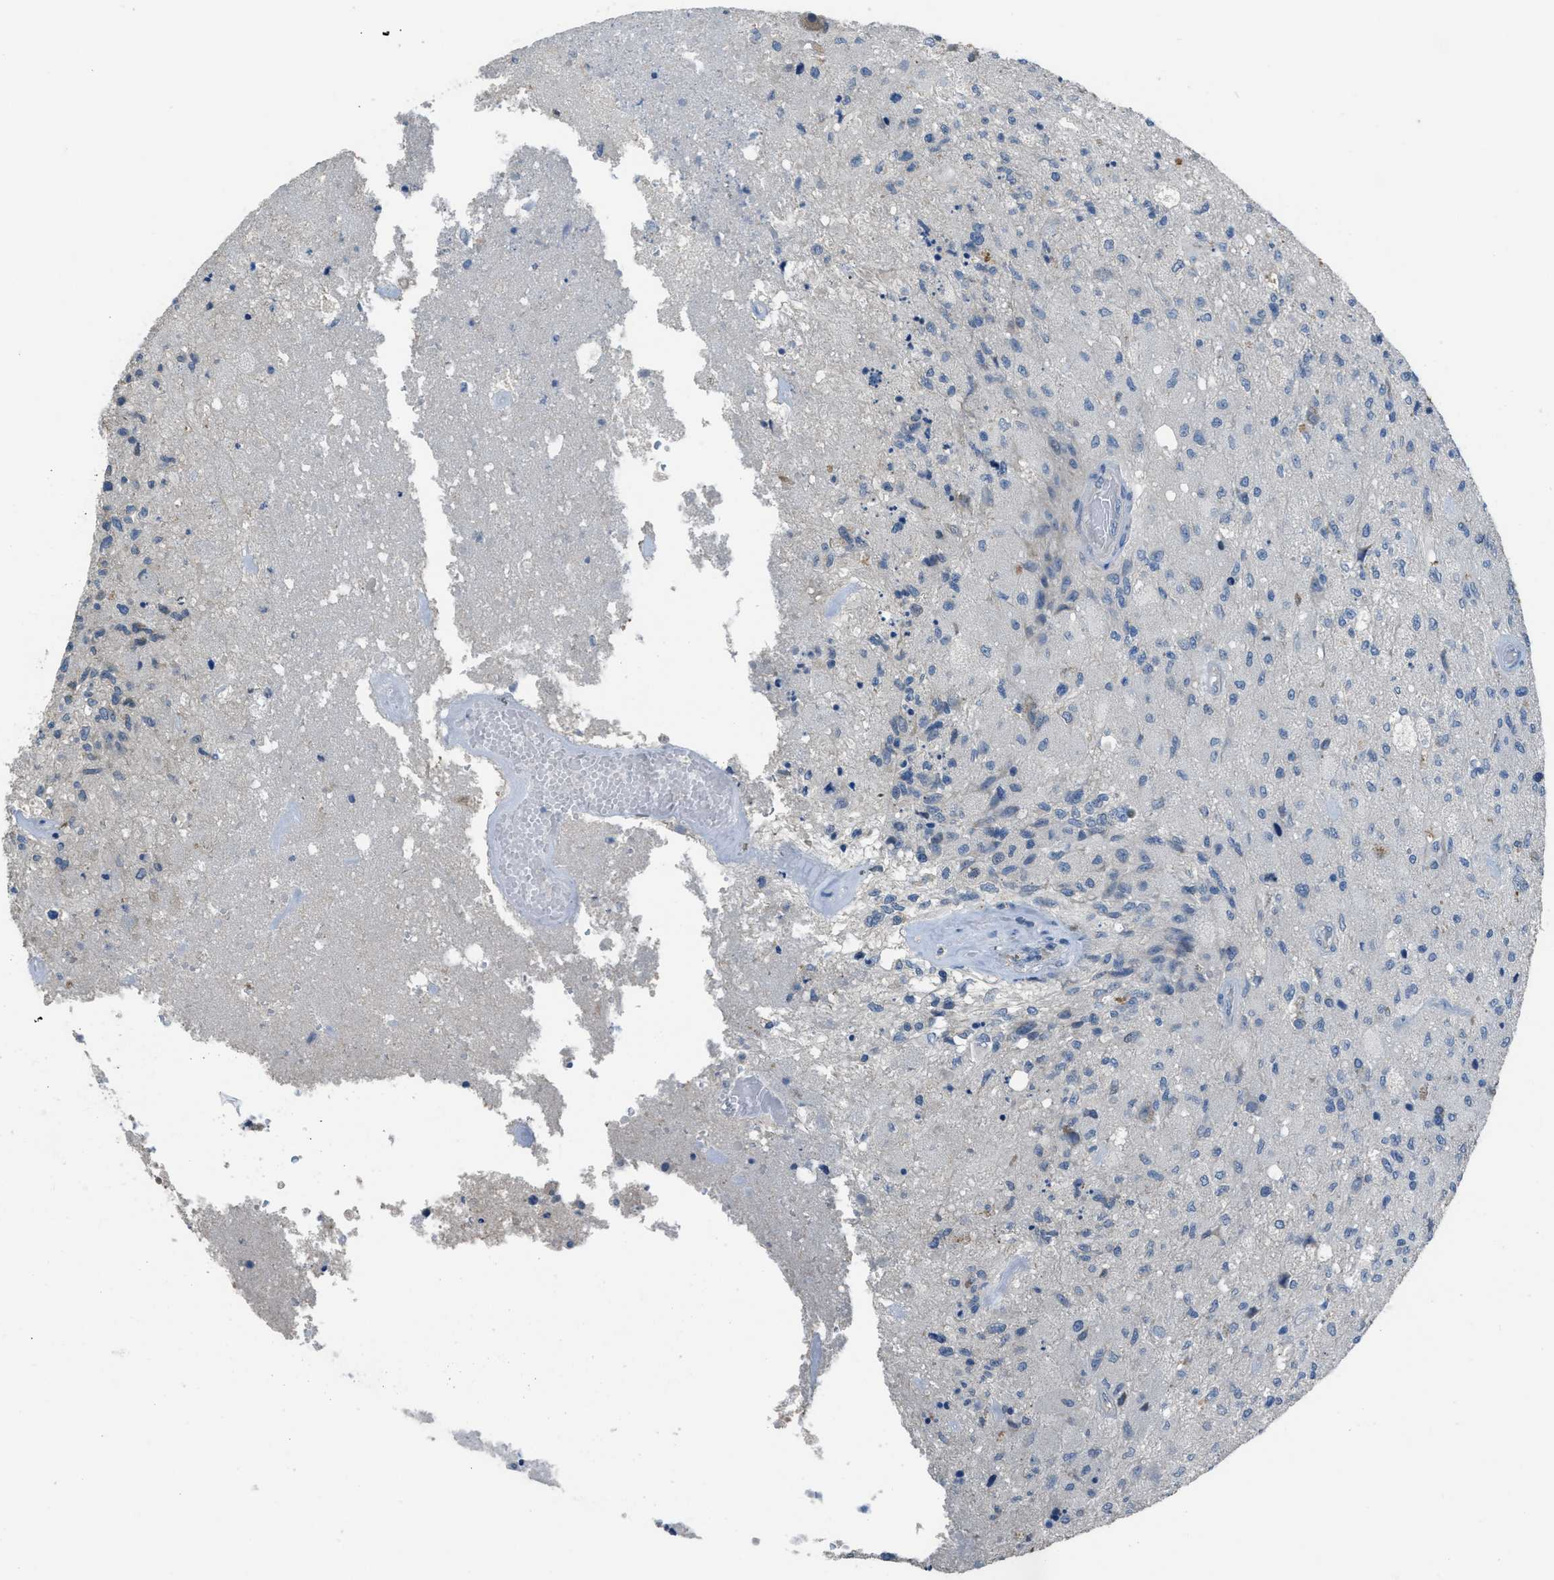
{"staining": {"intensity": "negative", "quantity": "none", "location": "none"}, "tissue": "glioma", "cell_type": "Tumor cells", "image_type": "cancer", "snomed": [{"axis": "morphology", "description": "Normal tissue, NOS"}, {"axis": "morphology", "description": "Glioma, malignant, High grade"}, {"axis": "topography", "description": "Cerebral cortex"}], "caption": "Tumor cells are negative for brown protein staining in malignant glioma (high-grade).", "gene": "MIS18A", "patient": {"sex": "male", "age": 77}}